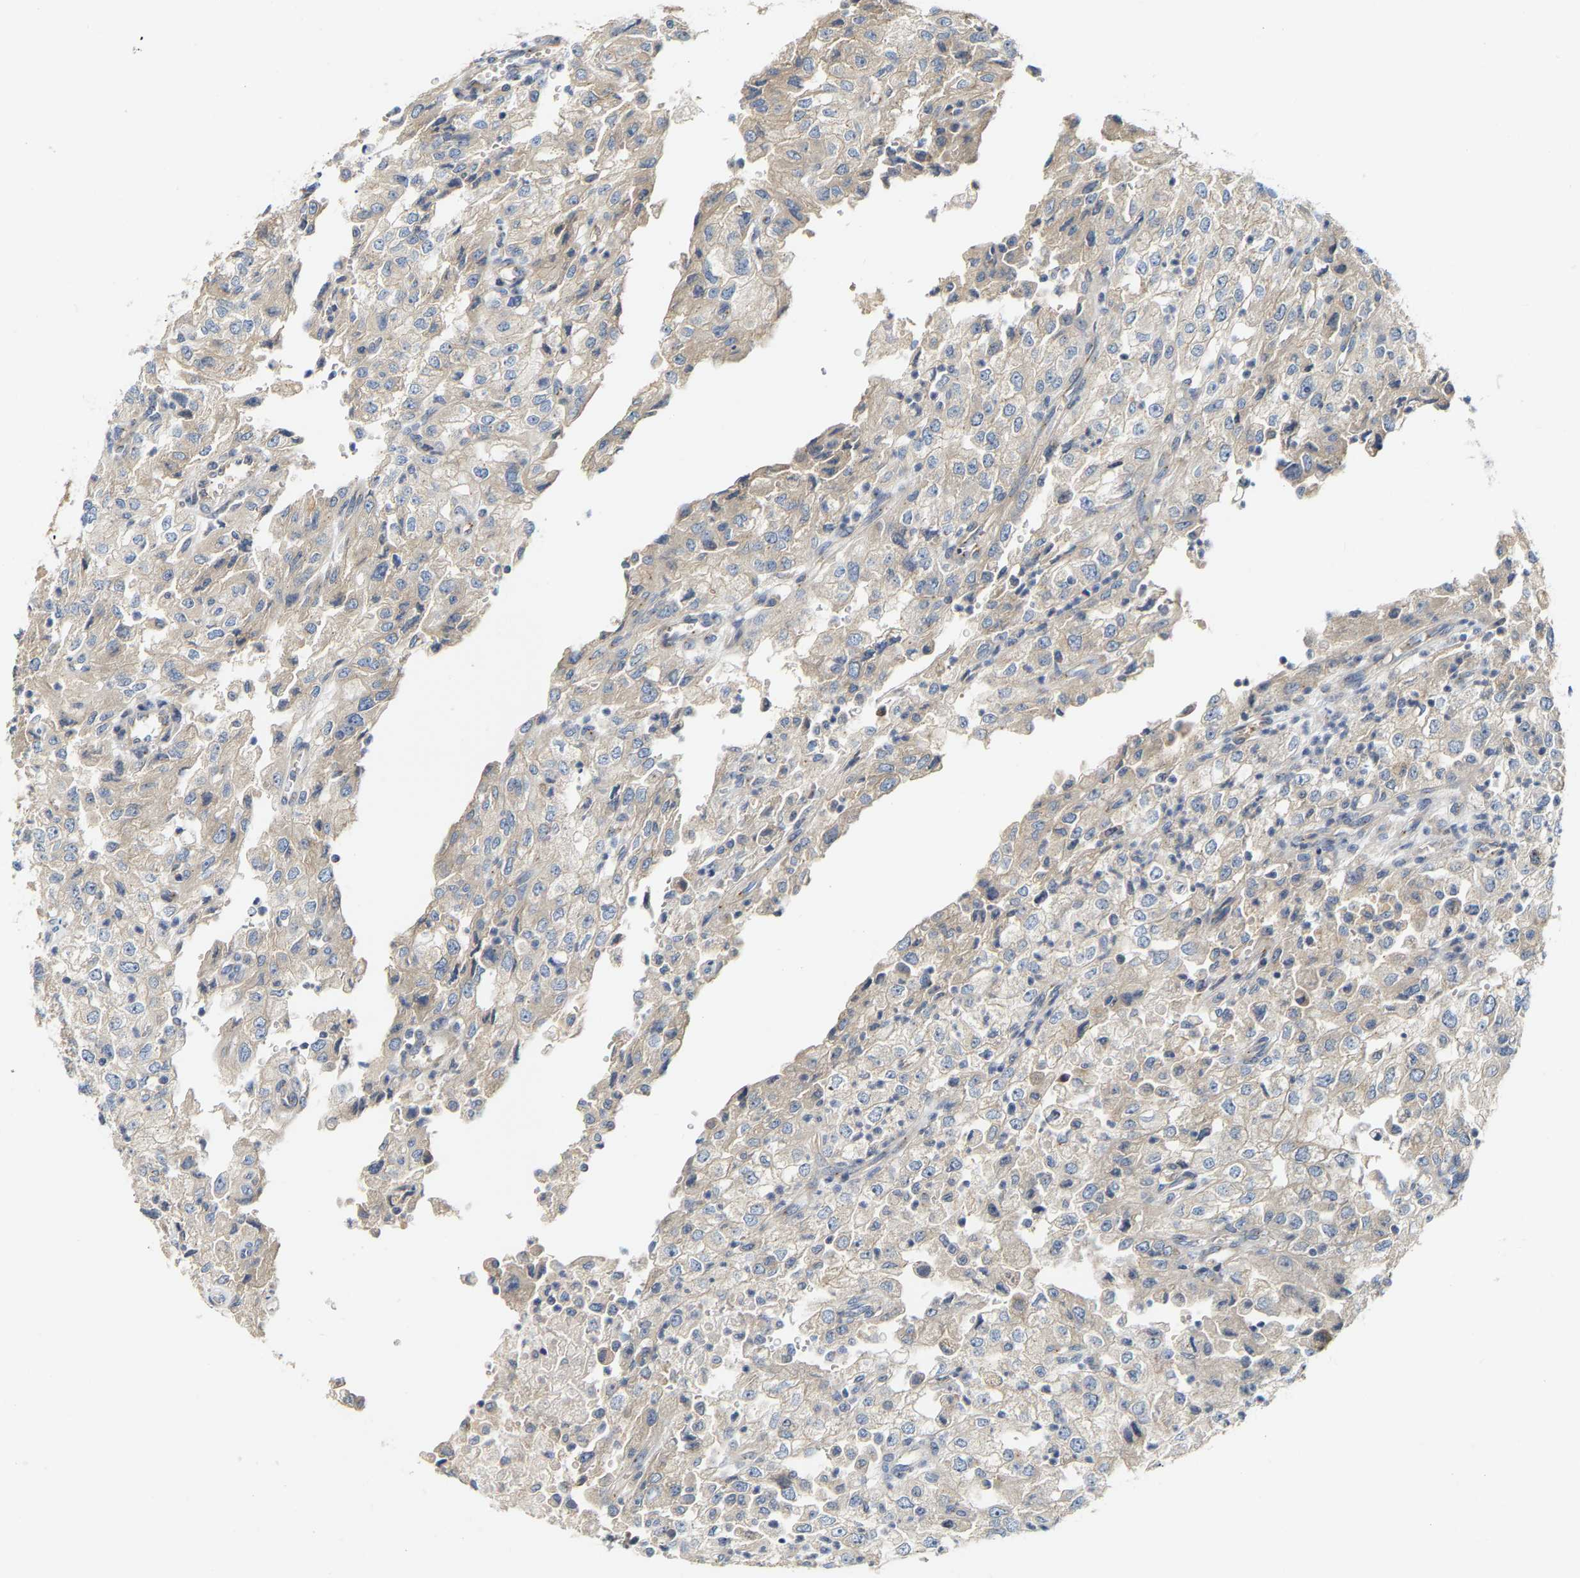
{"staining": {"intensity": "weak", "quantity": ">75%", "location": "cytoplasmic/membranous"}, "tissue": "renal cancer", "cell_type": "Tumor cells", "image_type": "cancer", "snomed": [{"axis": "morphology", "description": "Adenocarcinoma, NOS"}, {"axis": "topography", "description": "Kidney"}], "caption": "High-power microscopy captured an immunohistochemistry micrograph of adenocarcinoma (renal), revealing weak cytoplasmic/membranous expression in approximately >75% of tumor cells.", "gene": "PCNT", "patient": {"sex": "female", "age": 54}}